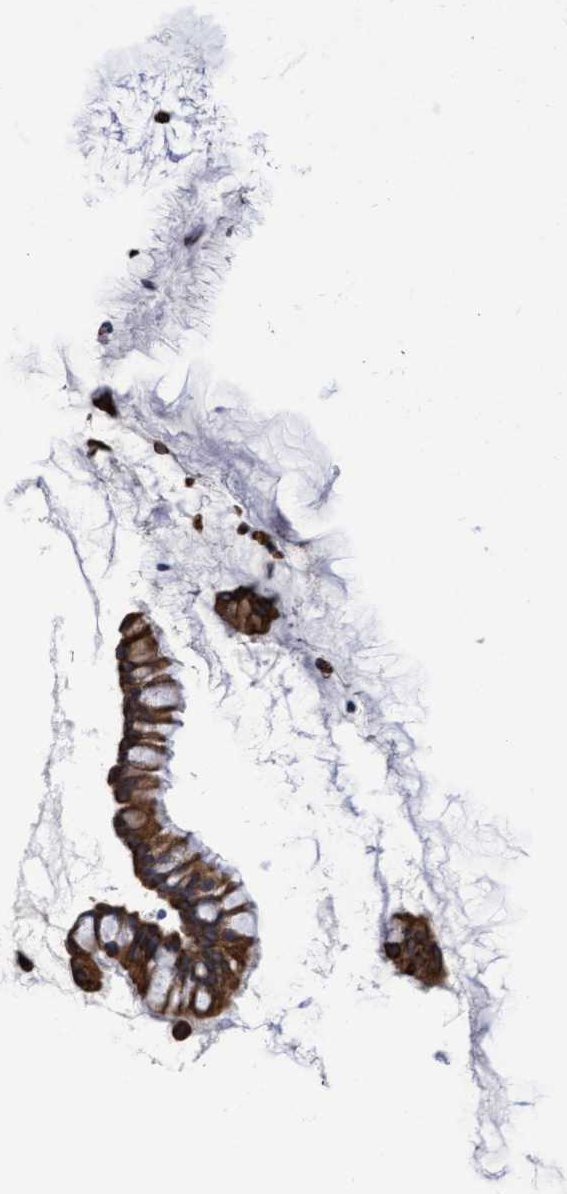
{"staining": {"intensity": "strong", "quantity": ">75%", "location": "cytoplasmic/membranous"}, "tissue": "nasopharynx", "cell_type": "Respiratory epithelial cells", "image_type": "normal", "snomed": [{"axis": "morphology", "description": "Normal tissue, NOS"}, {"axis": "topography", "description": "Nasopharynx"}], "caption": "IHC staining of unremarkable nasopharynx, which reveals high levels of strong cytoplasmic/membranous positivity in about >75% of respiratory epithelial cells indicating strong cytoplasmic/membranous protein staining. The staining was performed using DAB (brown) for protein detection and nuclei were counterstained in hematoxylin (blue).", "gene": "KRT24", "patient": {"sex": "female", "age": 42}}